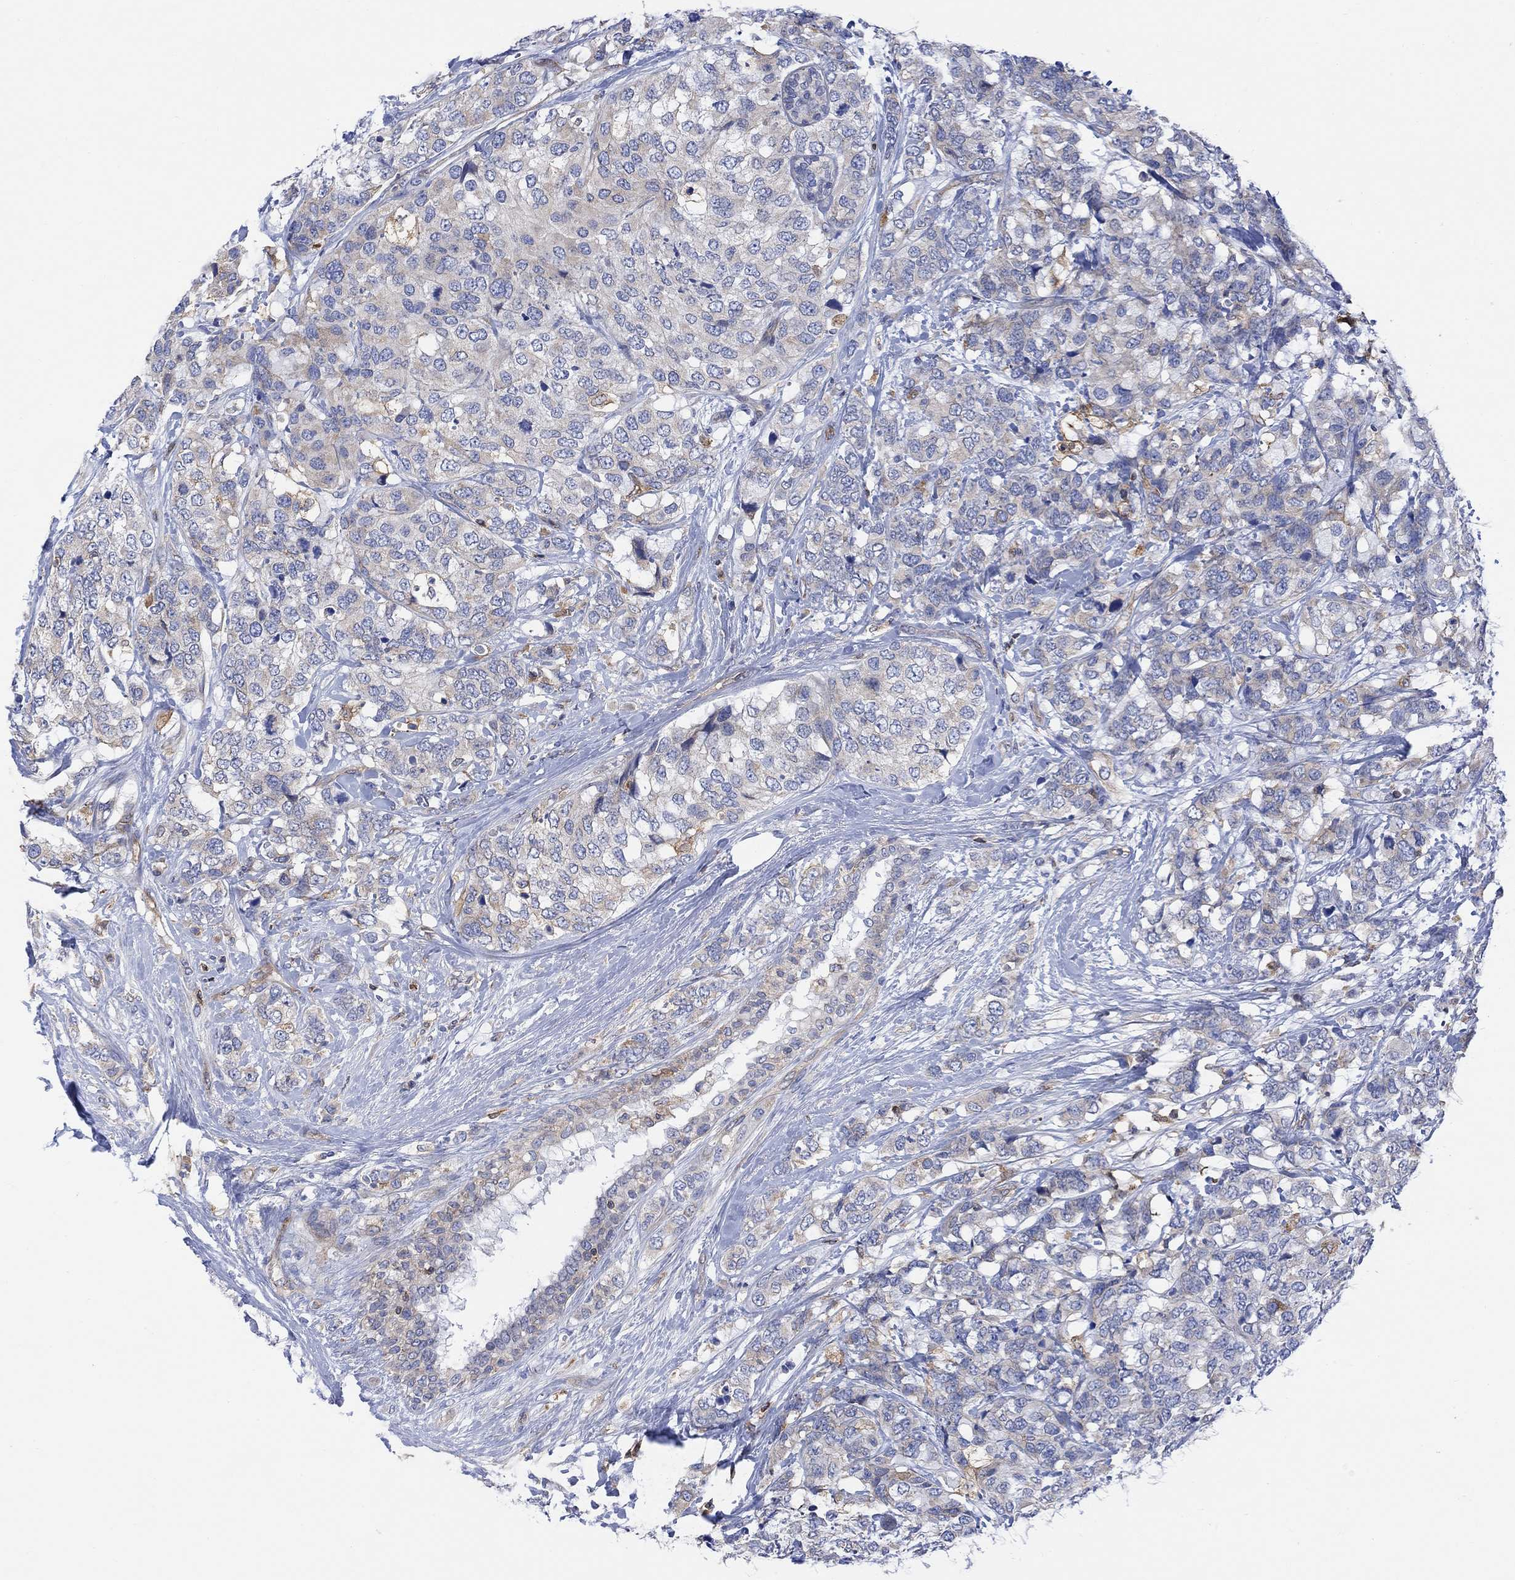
{"staining": {"intensity": "weak", "quantity": "25%-75%", "location": "cytoplasmic/membranous"}, "tissue": "breast cancer", "cell_type": "Tumor cells", "image_type": "cancer", "snomed": [{"axis": "morphology", "description": "Lobular carcinoma"}, {"axis": "topography", "description": "Breast"}], "caption": "A brown stain labels weak cytoplasmic/membranous expression of a protein in breast cancer (lobular carcinoma) tumor cells.", "gene": "GBP5", "patient": {"sex": "female", "age": 59}}